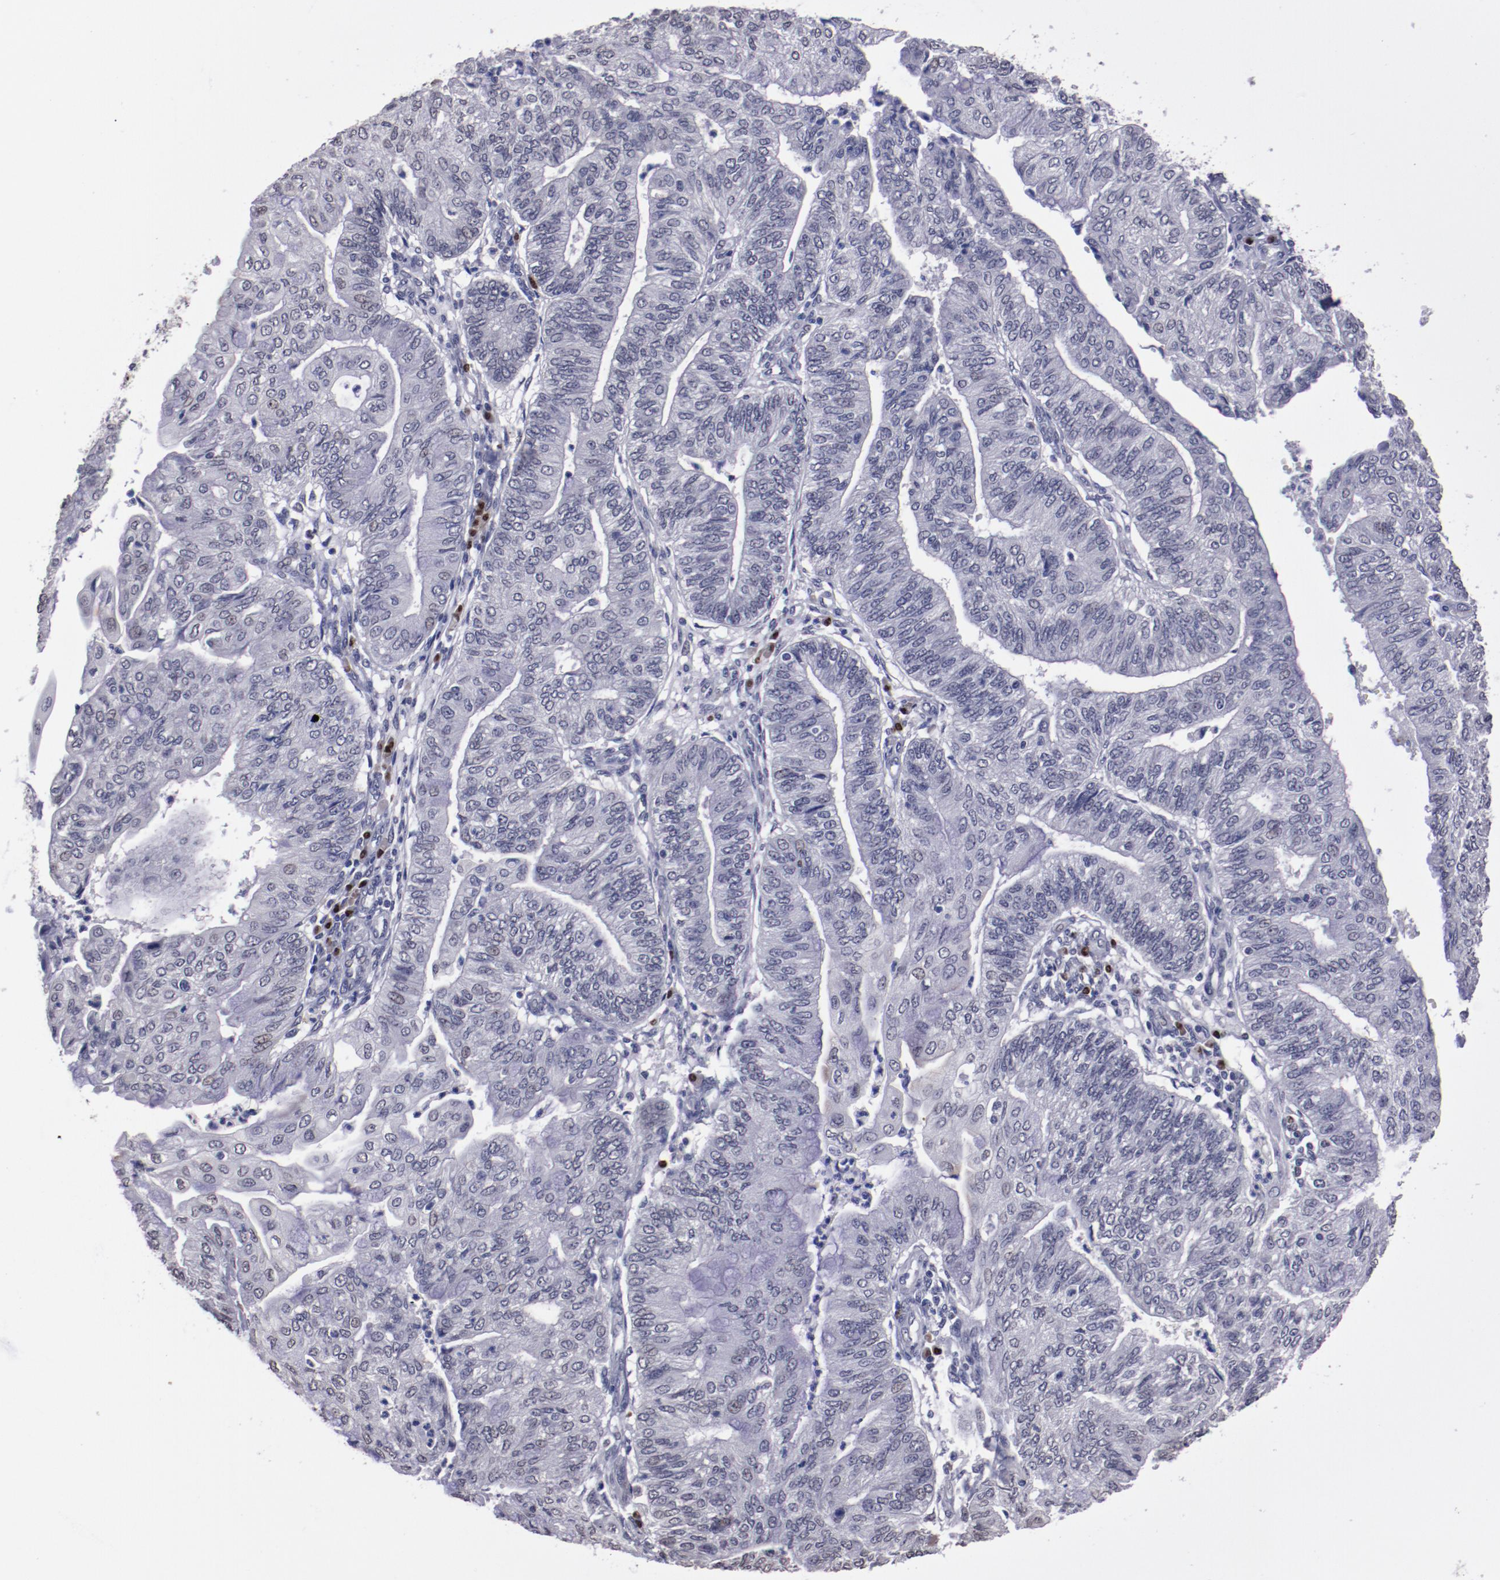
{"staining": {"intensity": "negative", "quantity": "none", "location": "none"}, "tissue": "endometrial cancer", "cell_type": "Tumor cells", "image_type": "cancer", "snomed": [{"axis": "morphology", "description": "Adenocarcinoma, NOS"}, {"axis": "topography", "description": "Endometrium"}], "caption": "Human endometrial cancer stained for a protein using IHC shows no expression in tumor cells.", "gene": "IRF4", "patient": {"sex": "female", "age": 59}}